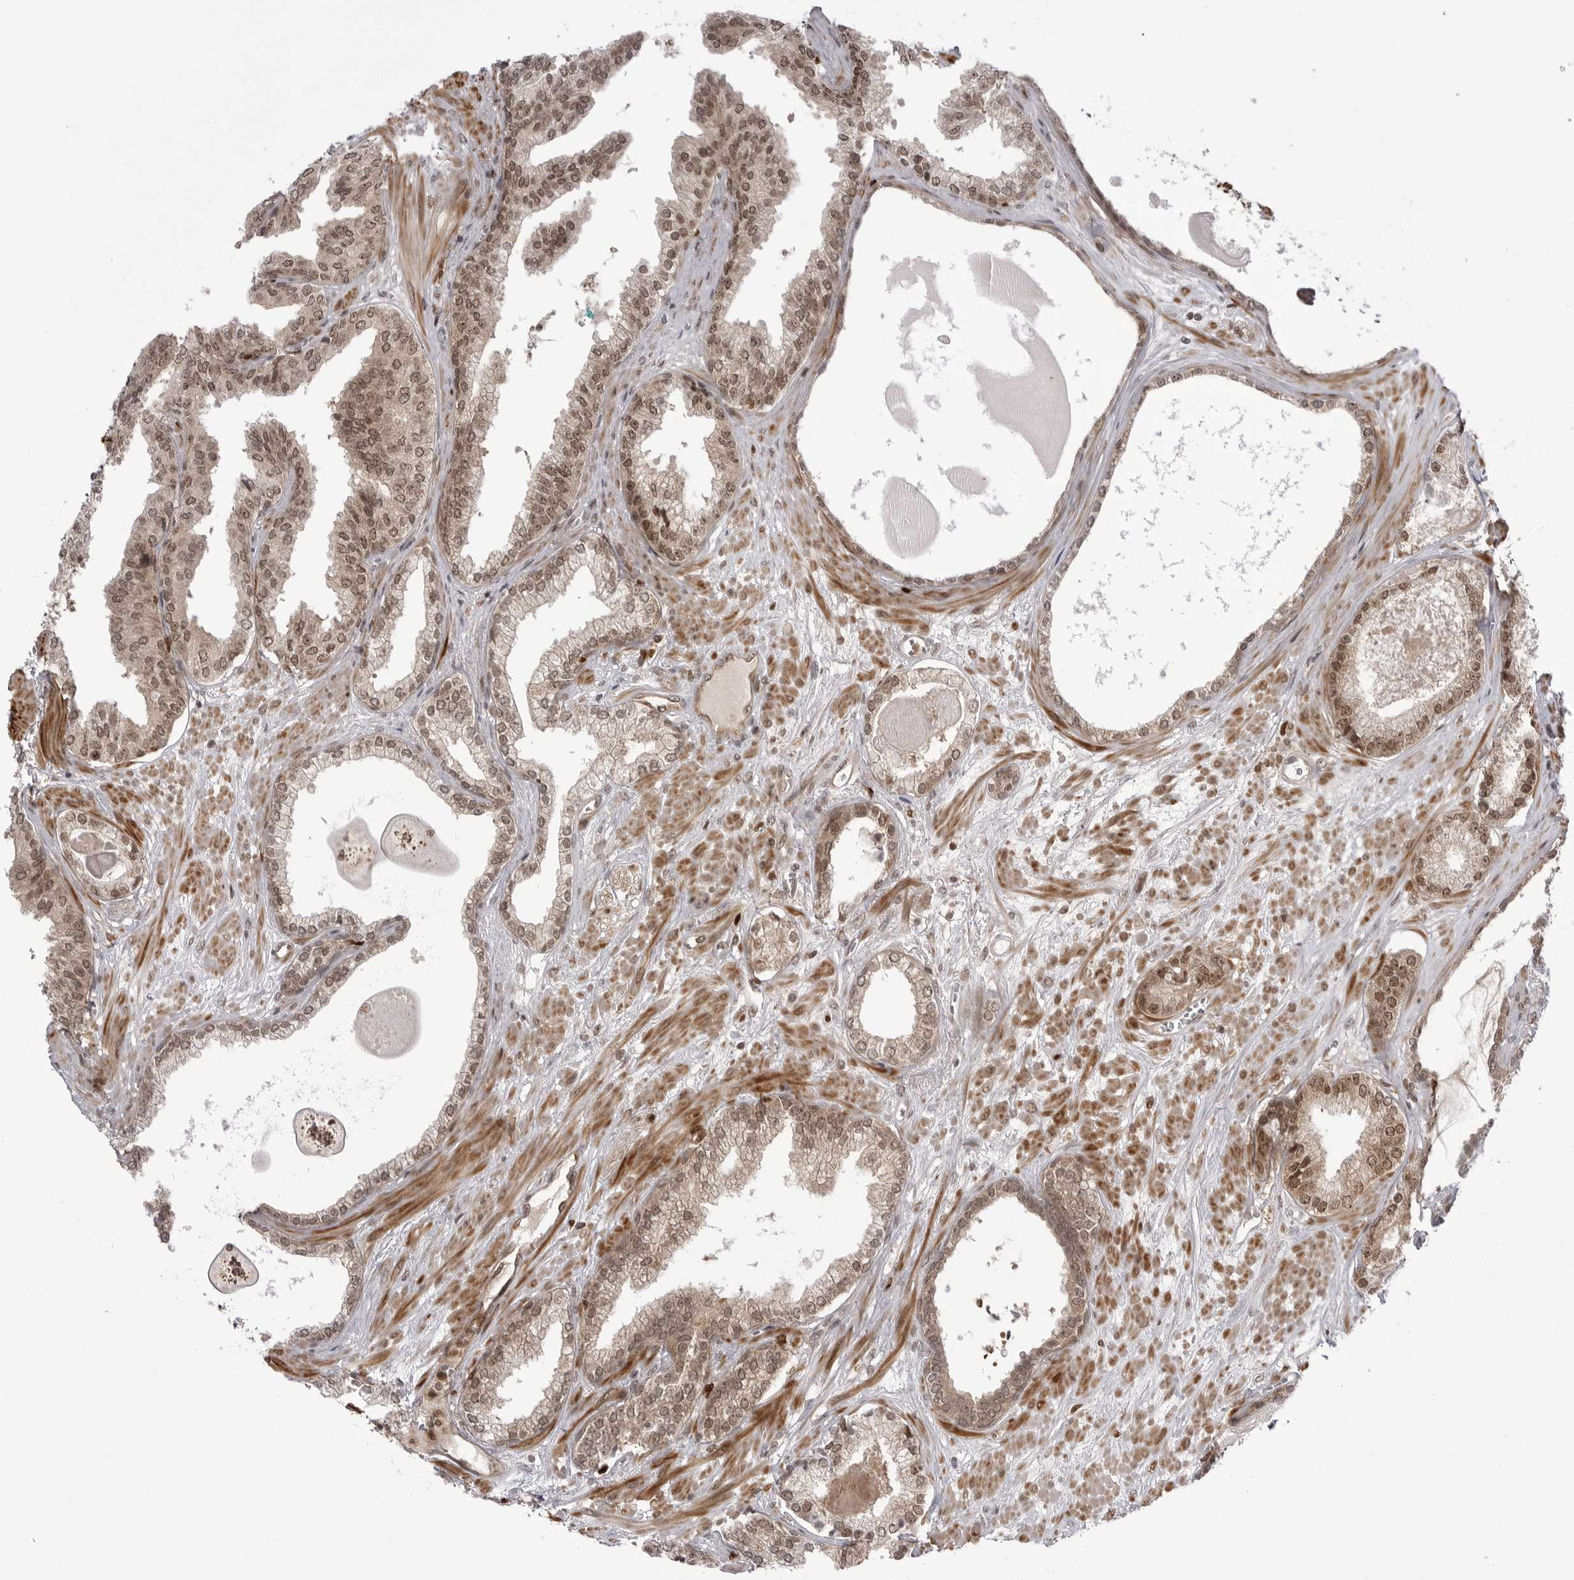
{"staining": {"intensity": "moderate", "quantity": ">75%", "location": "cytoplasmic/membranous,nuclear"}, "tissue": "prostate cancer", "cell_type": "Tumor cells", "image_type": "cancer", "snomed": [{"axis": "morphology", "description": "Adenocarcinoma, Low grade"}, {"axis": "topography", "description": "Prostate"}], "caption": "Tumor cells show moderate cytoplasmic/membranous and nuclear positivity in about >75% of cells in prostate cancer.", "gene": "PTK2B", "patient": {"sex": "male", "age": 70}}